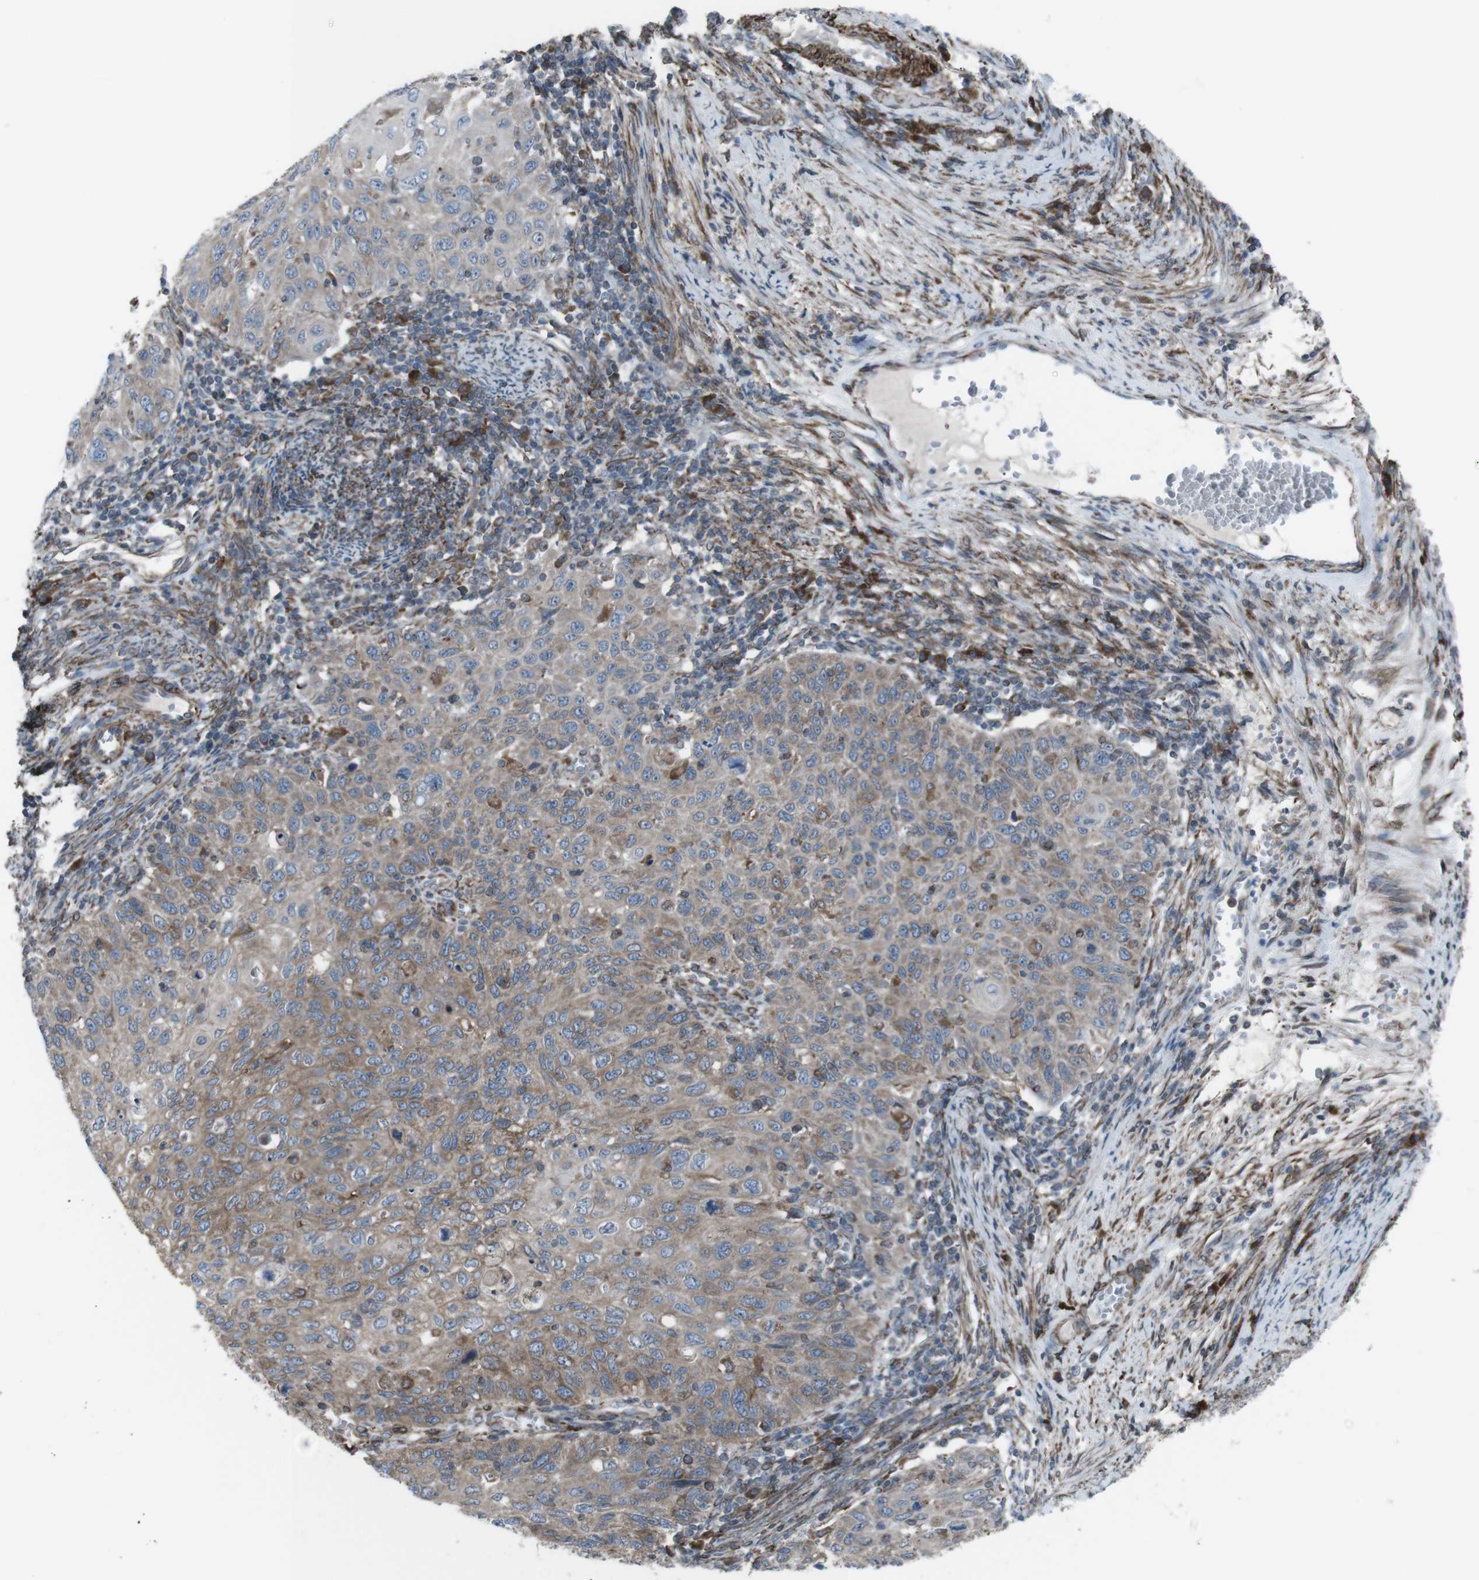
{"staining": {"intensity": "weak", "quantity": ">75%", "location": "cytoplasmic/membranous"}, "tissue": "cervical cancer", "cell_type": "Tumor cells", "image_type": "cancer", "snomed": [{"axis": "morphology", "description": "Squamous cell carcinoma, NOS"}, {"axis": "topography", "description": "Cervix"}], "caption": "This image shows IHC staining of cervical squamous cell carcinoma, with low weak cytoplasmic/membranous staining in approximately >75% of tumor cells.", "gene": "LNPK", "patient": {"sex": "female", "age": 70}}